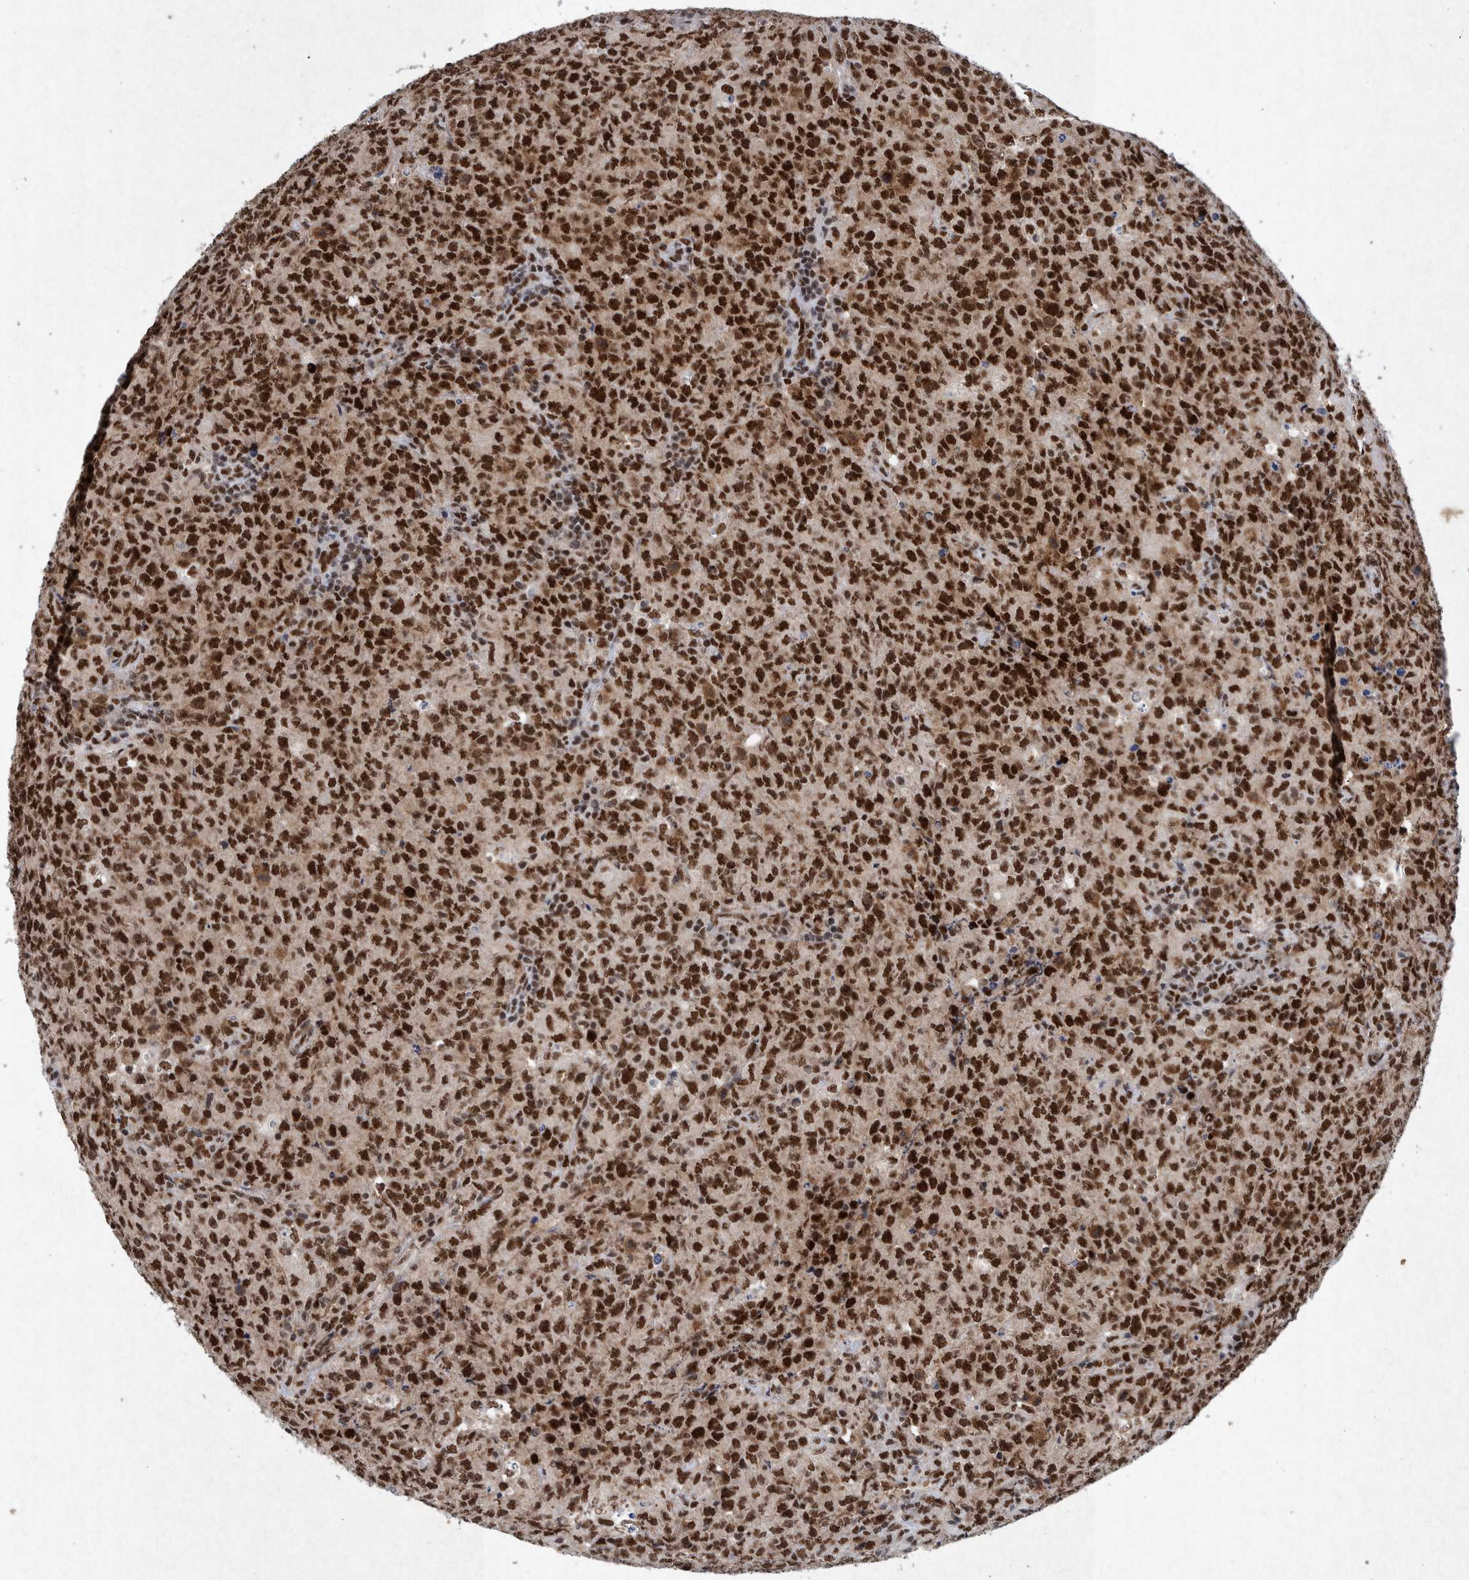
{"staining": {"intensity": "strong", "quantity": ">75%", "location": "nuclear"}, "tissue": "lymphoma", "cell_type": "Tumor cells", "image_type": "cancer", "snomed": [{"axis": "morphology", "description": "Malignant lymphoma, non-Hodgkin's type, High grade"}, {"axis": "topography", "description": "Tonsil"}], "caption": "Lymphoma stained for a protein (brown) displays strong nuclear positive staining in about >75% of tumor cells.", "gene": "TAF10", "patient": {"sex": "female", "age": 36}}